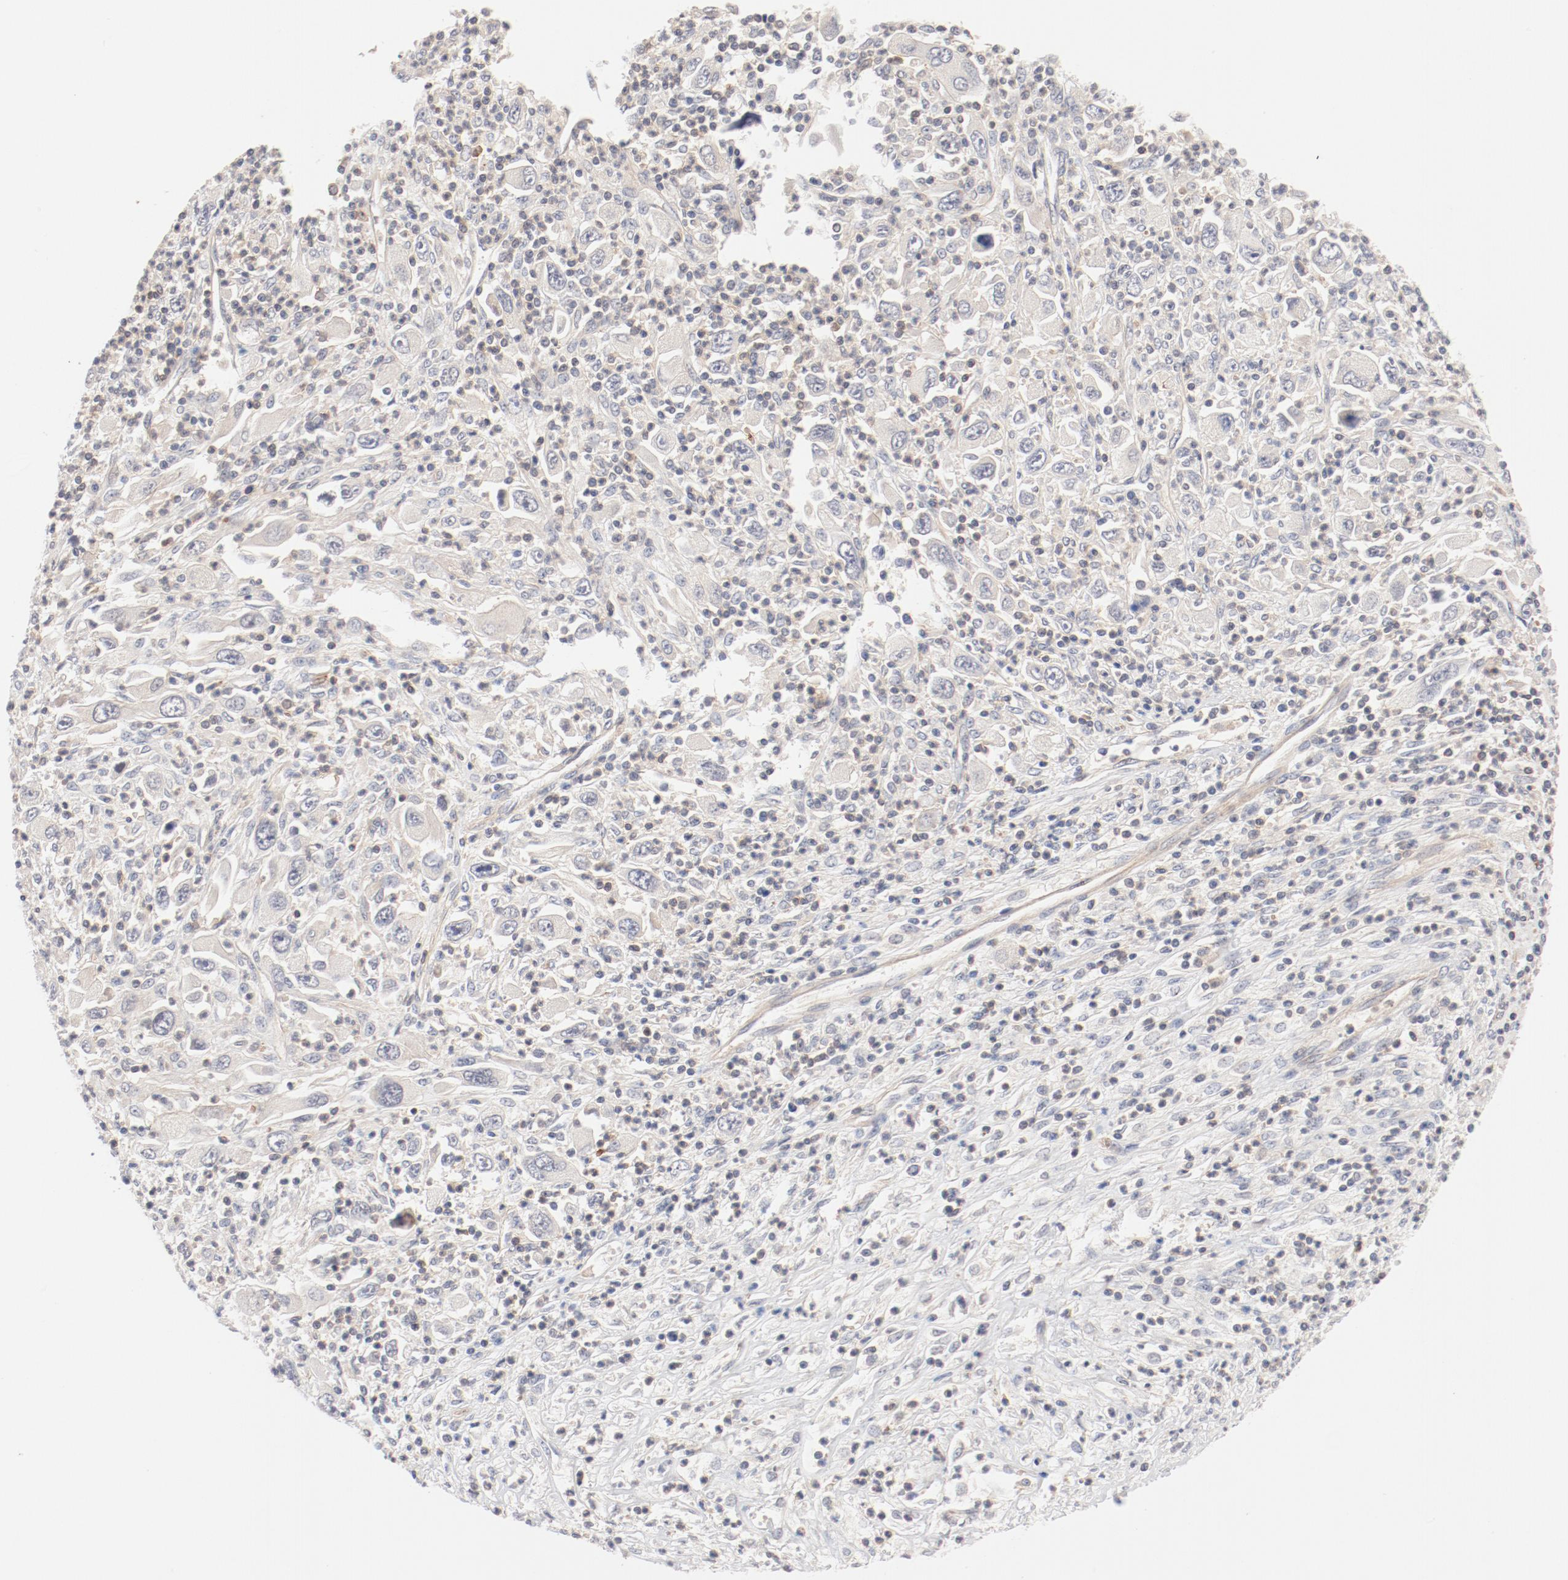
{"staining": {"intensity": "strong", "quantity": ">75%", "location": "cytoplasmic/membranous"}, "tissue": "melanoma", "cell_type": "Tumor cells", "image_type": "cancer", "snomed": [{"axis": "morphology", "description": "Malignant melanoma, Metastatic site"}, {"axis": "topography", "description": "Skin"}], "caption": "Approximately >75% of tumor cells in human malignant melanoma (metastatic site) display strong cytoplasmic/membranous protein positivity as visualized by brown immunohistochemical staining.", "gene": "ZNF267", "patient": {"sex": "female", "age": 56}}